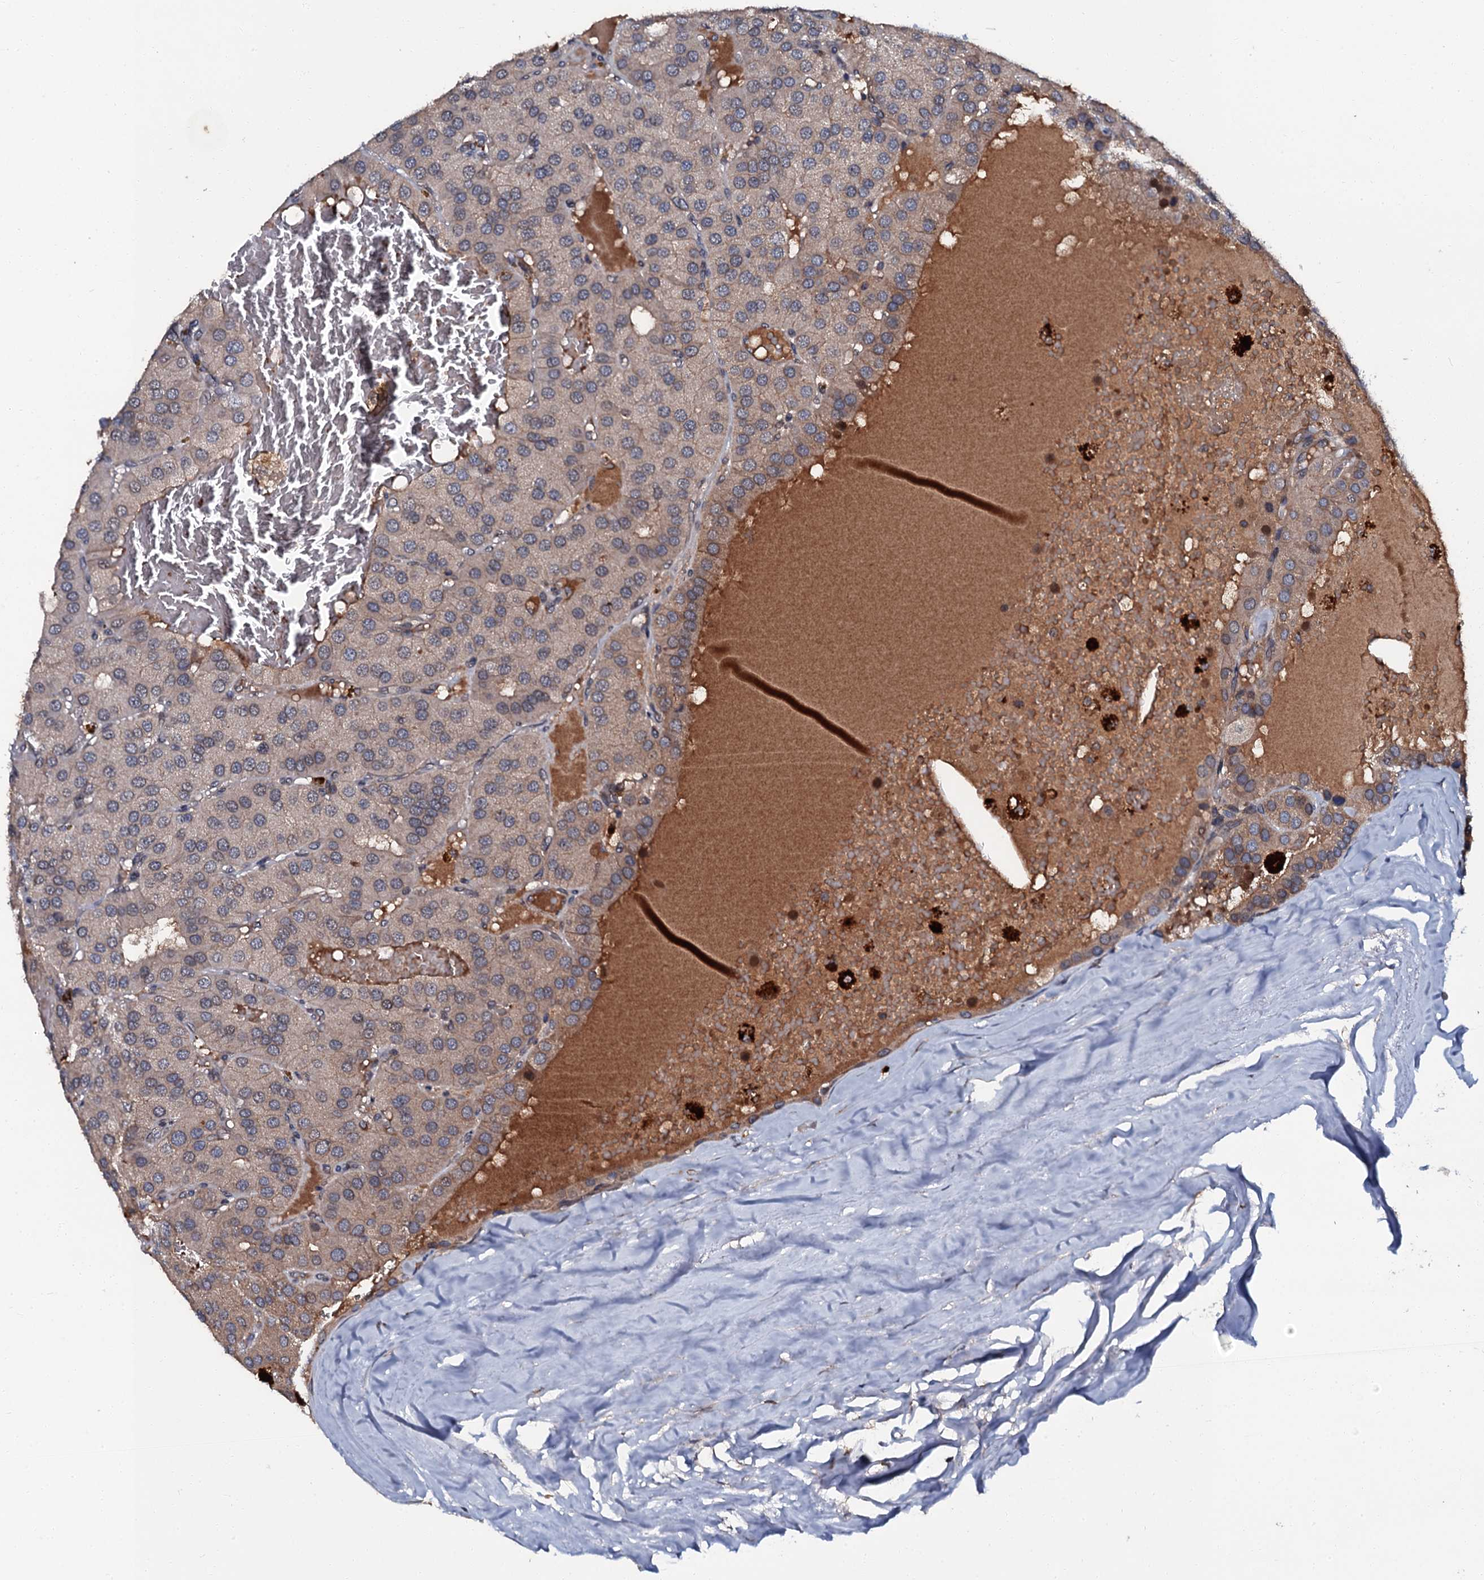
{"staining": {"intensity": "weak", "quantity": "<25%", "location": "cytoplasmic/membranous"}, "tissue": "parathyroid gland", "cell_type": "Glandular cells", "image_type": "normal", "snomed": [{"axis": "morphology", "description": "Normal tissue, NOS"}, {"axis": "morphology", "description": "Adenoma, NOS"}, {"axis": "topography", "description": "Parathyroid gland"}], "caption": "Glandular cells show no significant protein expression in normal parathyroid gland. (DAB immunohistochemistry, high magnification).", "gene": "N4BP1", "patient": {"sex": "female", "age": 86}}